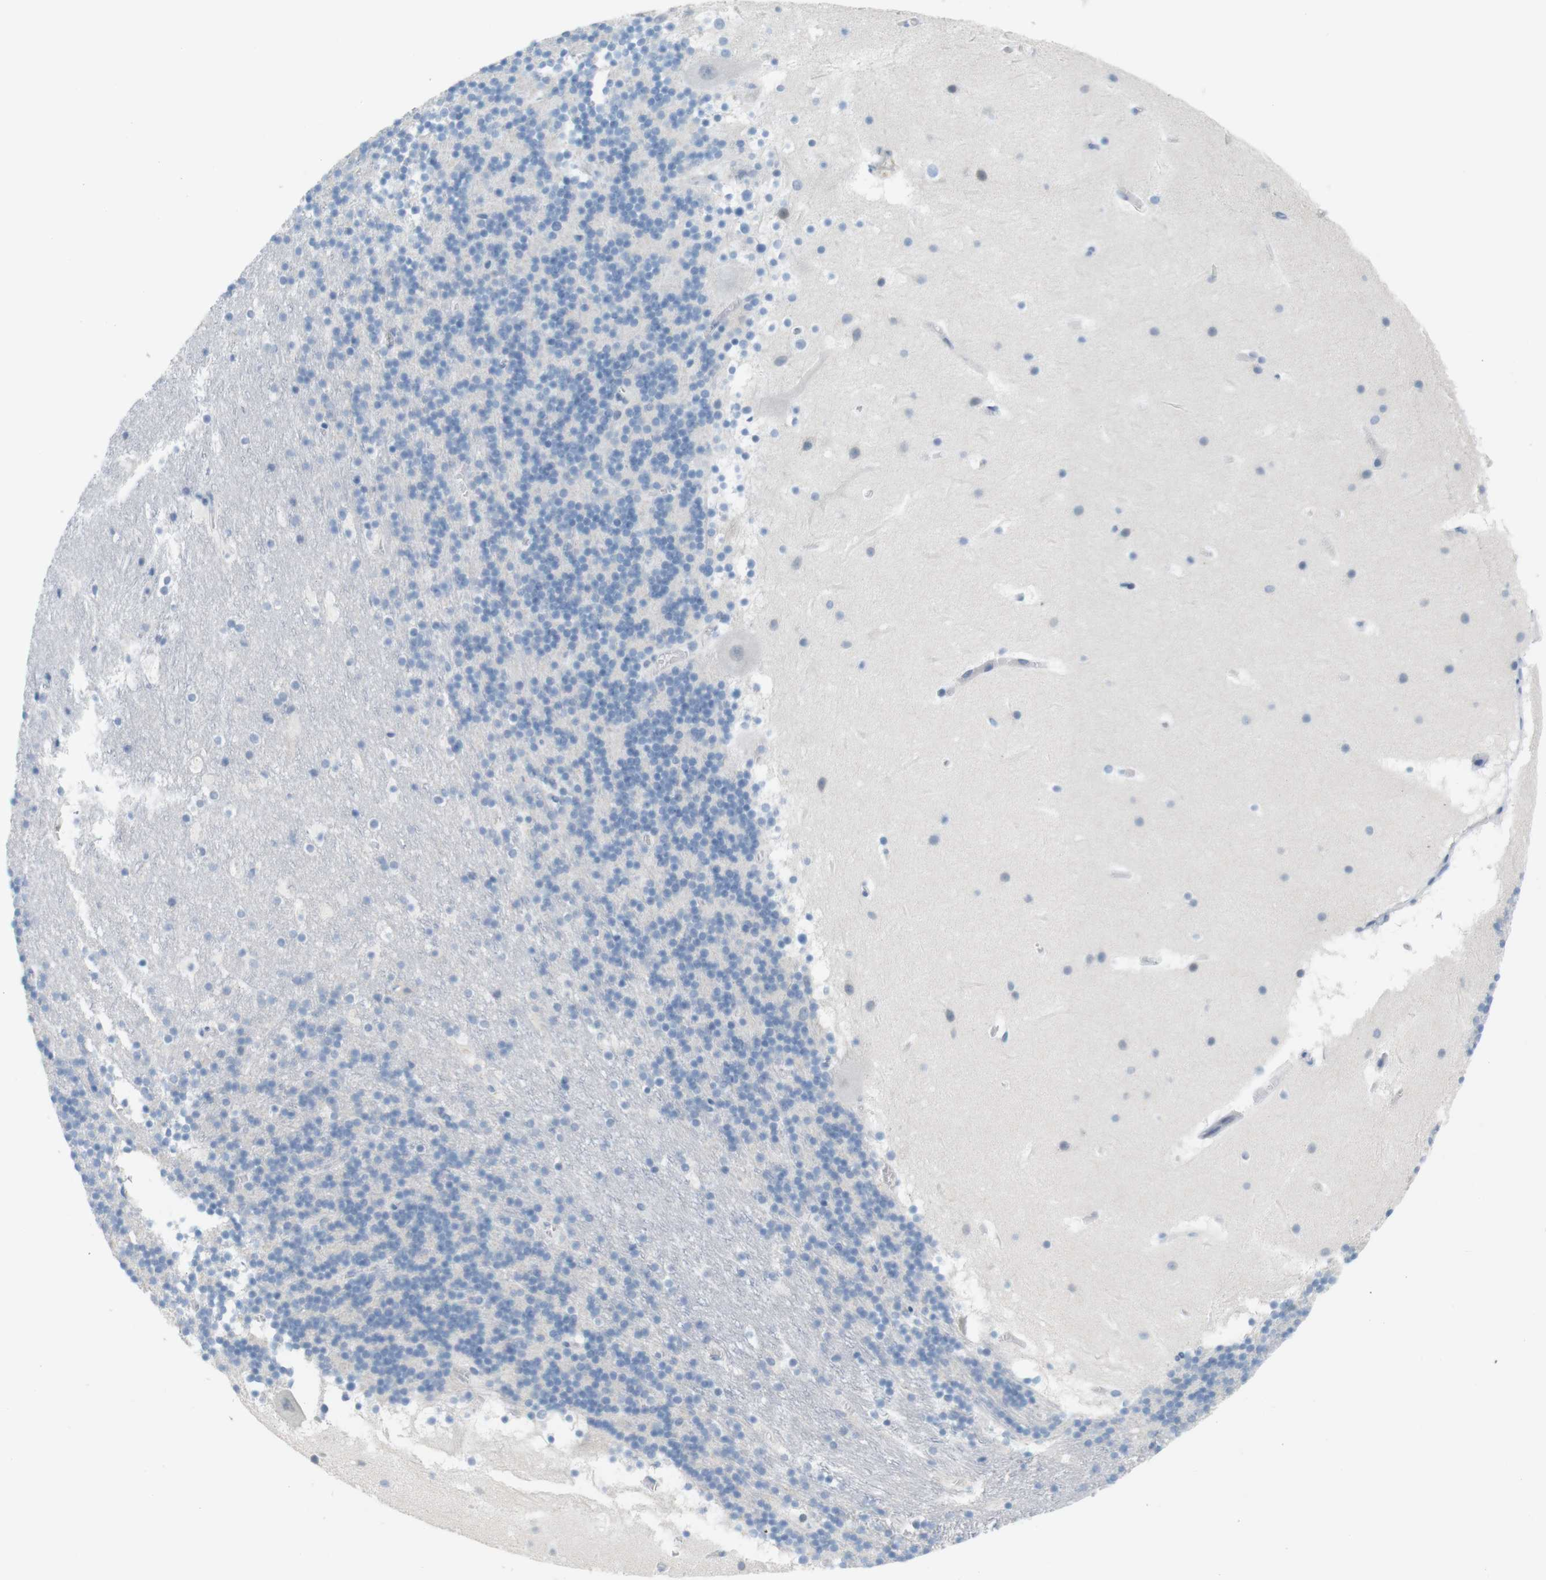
{"staining": {"intensity": "negative", "quantity": "none", "location": "none"}, "tissue": "cerebellum", "cell_type": "Cells in granular layer", "image_type": "normal", "snomed": [{"axis": "morphology", "description": "Normal tissue, NOS"}, {"axis": "topography", "description": "Cerebellum"}], "caption": "High power microscopy micrograph of an immunohistochemistry (IHC) photomicrograph of normal cerebellum, revealing no significant positivity in cells in granular layer. The staining is performed using DAB brown chromogen with nuclei counter-stained in using hematoxylin.", "gene": "HRH2", "patient": {"sex": "male", "age": 45}}